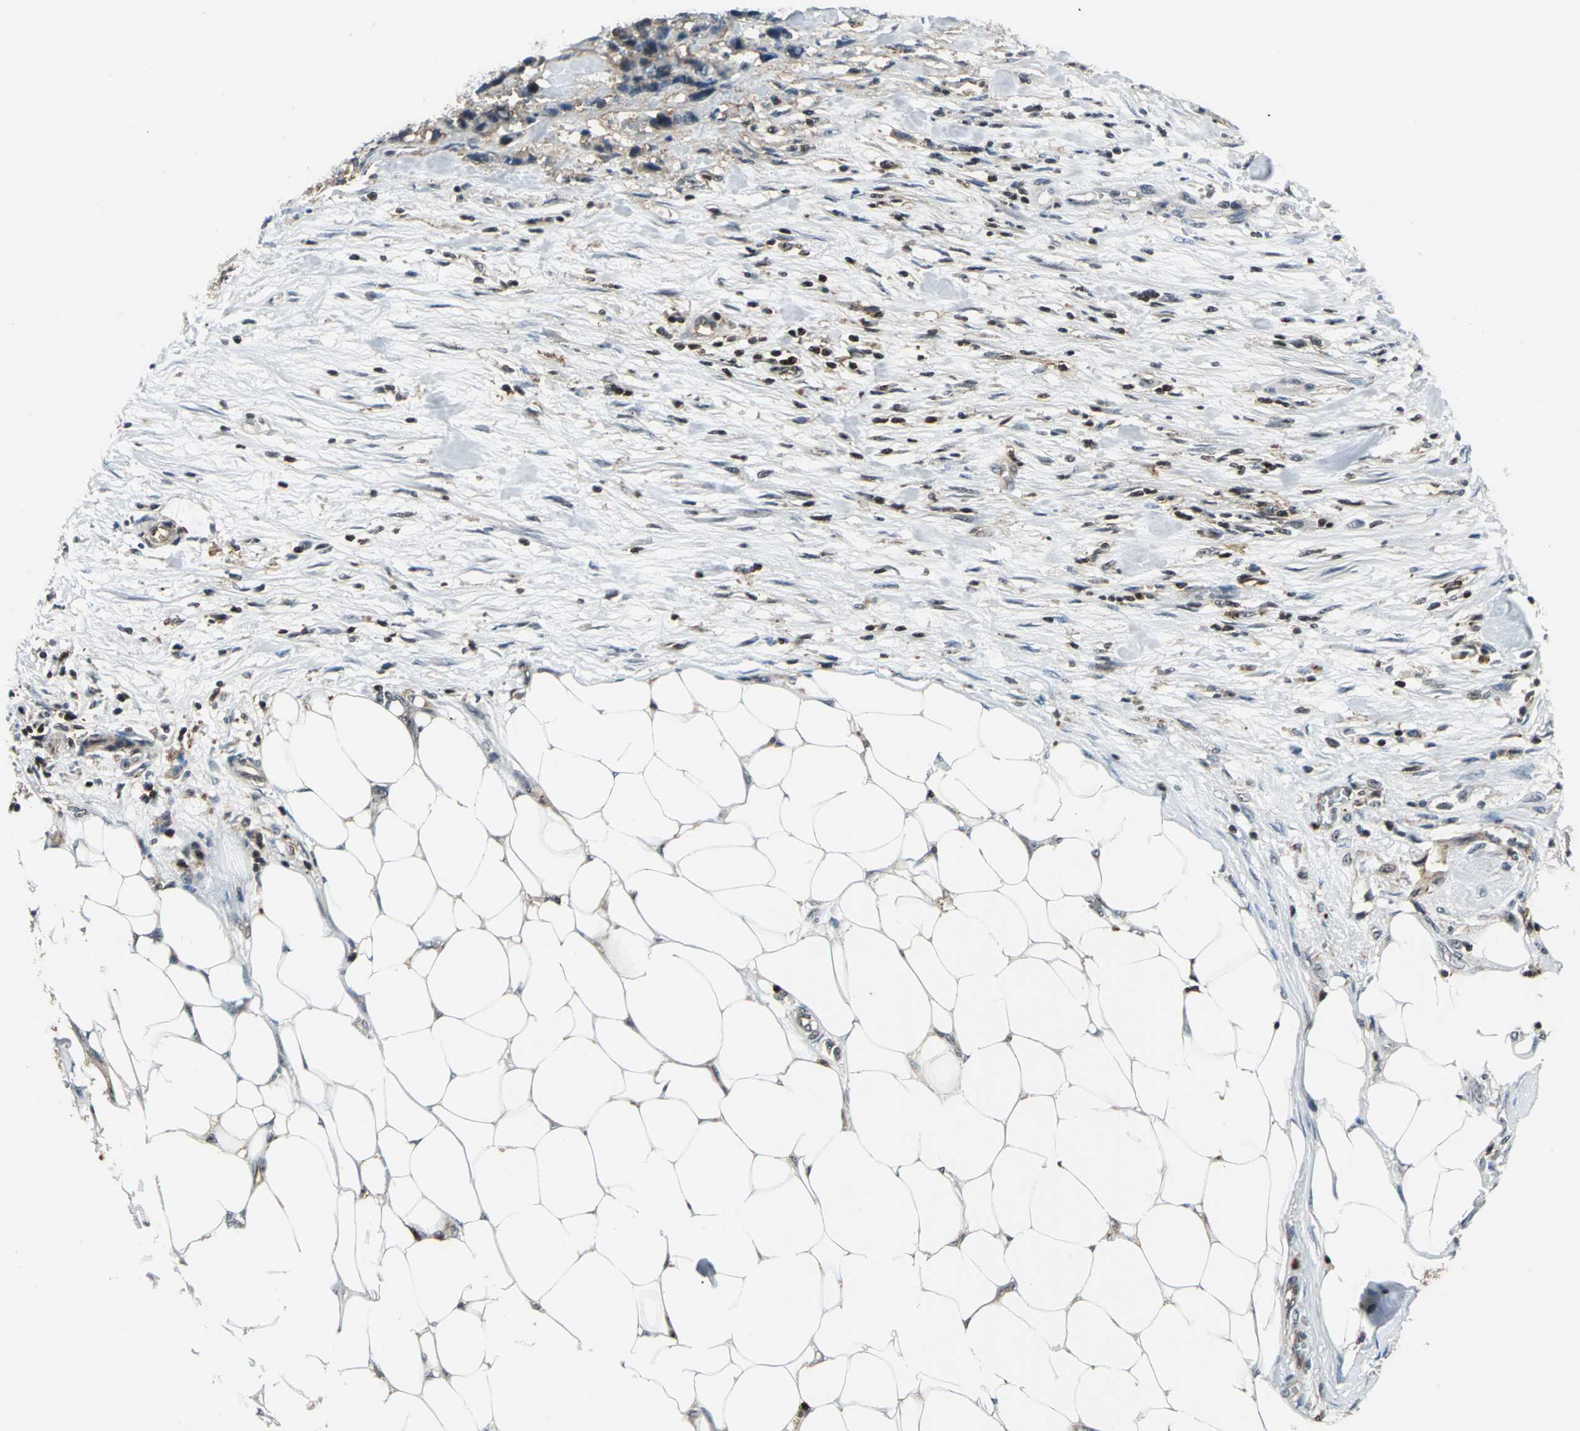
{"staining": {"intensity": "moderate", "quantity": "25%-75%", "location": "cytoplasmic/membranous"}, "tissue": "colorectal cancer", "cell_type": "Tumor cells", "image_type": "cancer", "snomed": [{"axis": "morphology", "description": "Adenocarcinoma, NOS"}, {"axis": "topography", "description": "Colon"}], "caption": "Protein staining of colorectal cancer tissue reveals moderate cytoplasmic/membranous staining in approximately 25%-75% of tumor cells.", "gene": "NR2C2", "patient": {"sex": "female", "age": 86}}